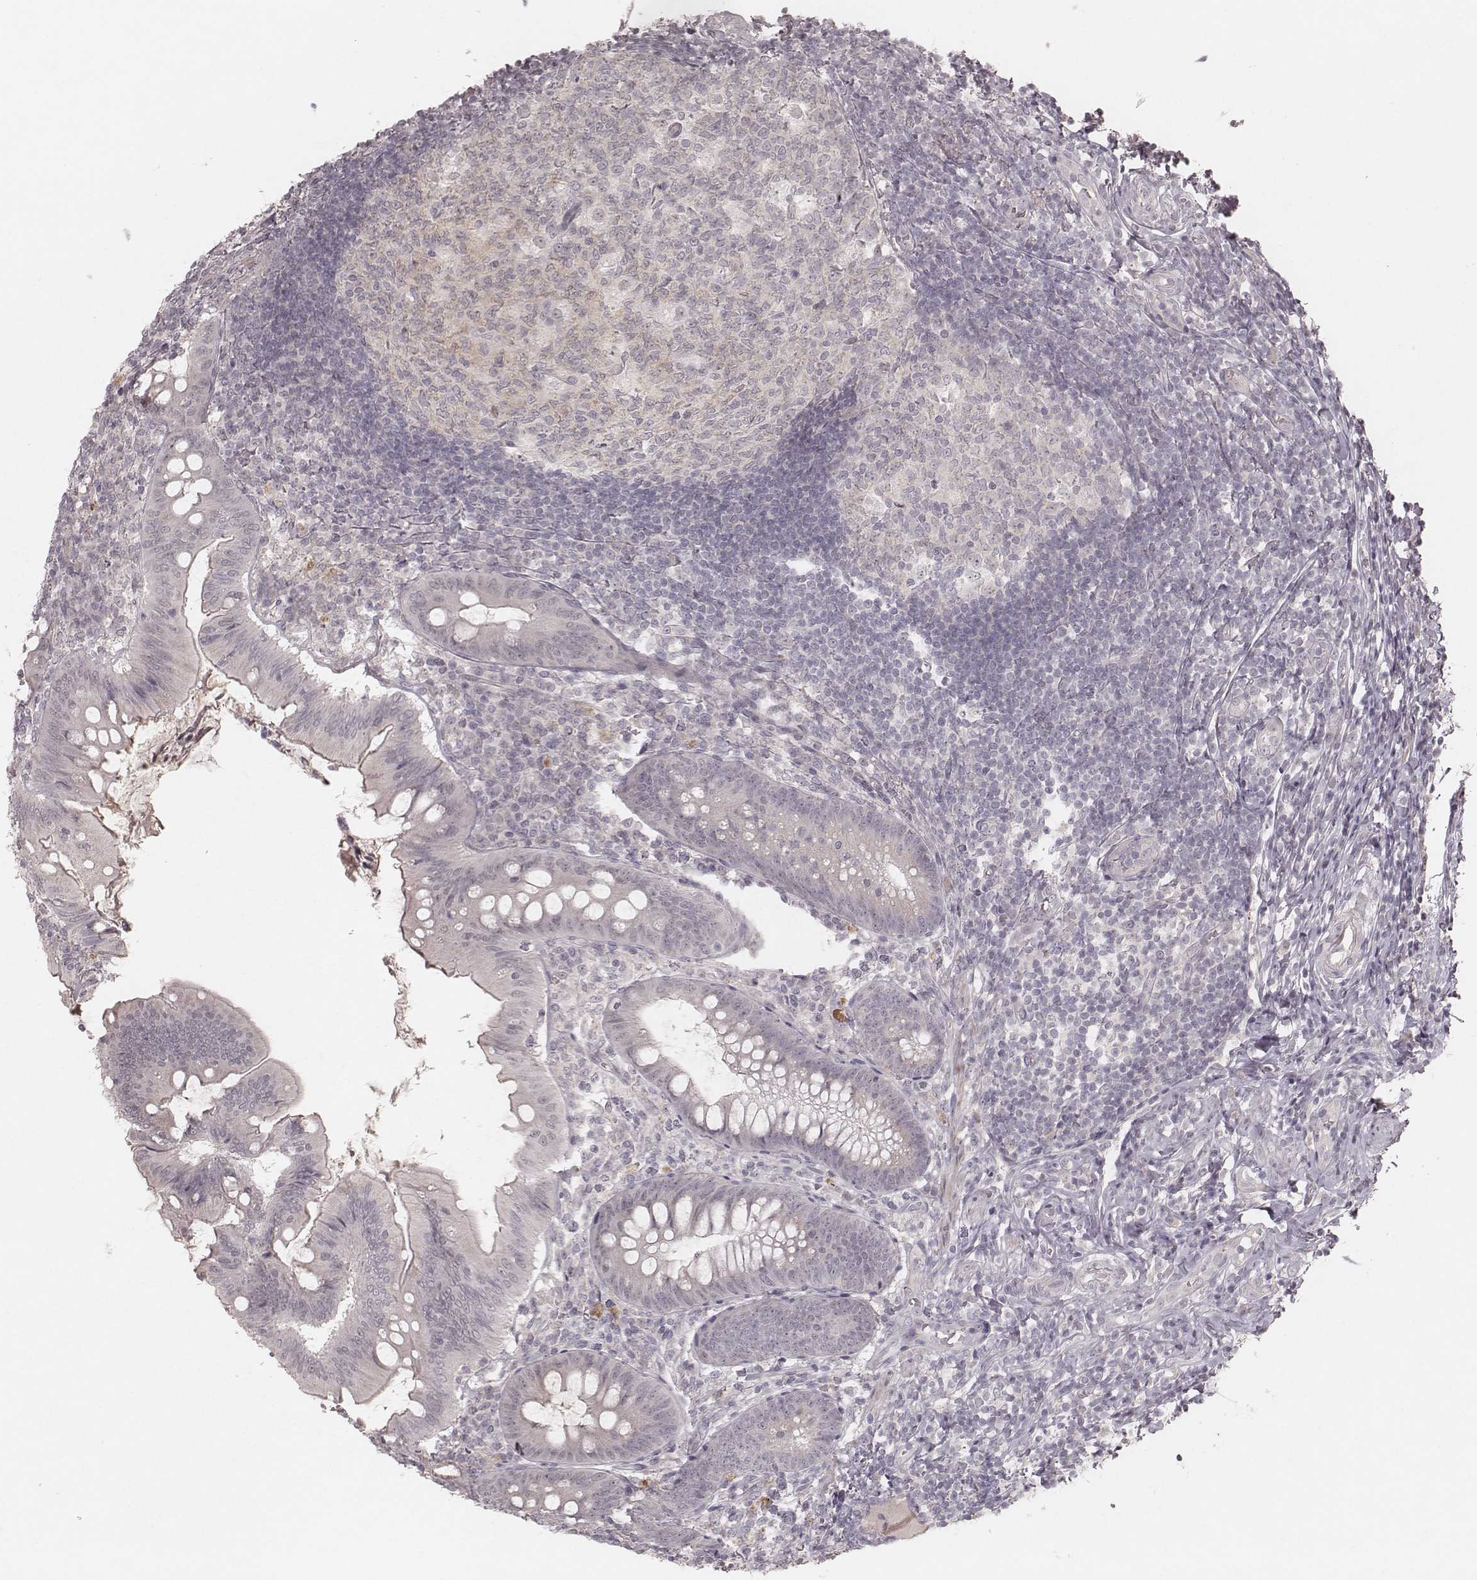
{"staining": {"intensity": "negative", "quantity": "none", "location": "none"}, "tissue": "appendix", "cell_type": "Glandular cells", "image_type": "normal", "snomed": [{"axis": "morphology", "description": "Normal tissue, NOS"}, {"axis": "morphology", "description": "Inflammation, NOS"}, {"axis": "topography", "description": "Appendix"}], "caption": "This is an IHC micrograph of benign human appendix. There is no expression in glandular cells.", "gene": "FAM13B", "patient": {"sex": "male", "age": 16}}